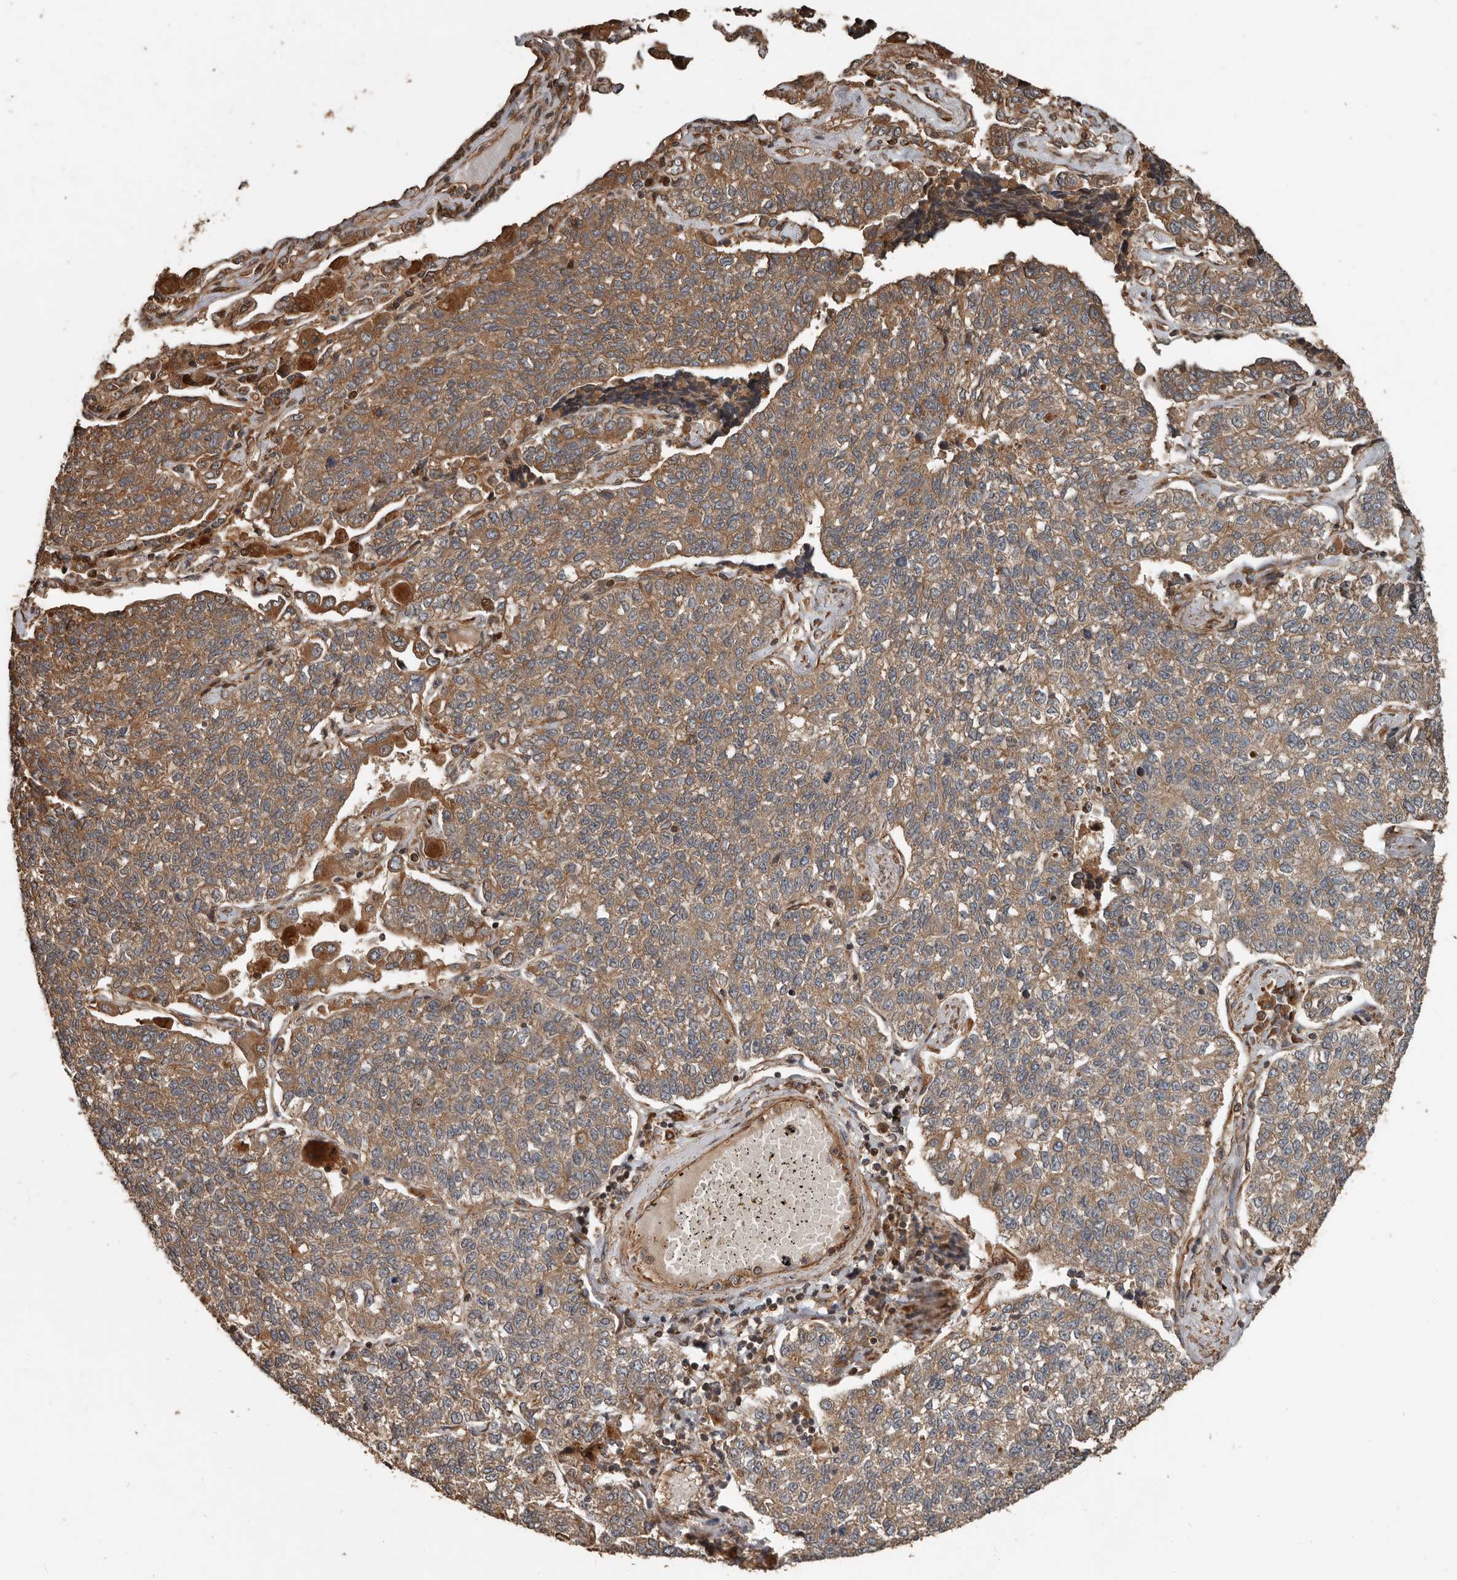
{"staining": {"intensity": "moderate", "quantity": ">75%", "location": "cytoplasmic/membranous"}, "tissue": "lung cancer", "cell_type": "Tumor cells", "image_type": "cancer", "snomed": [{"axis": "morphology", "description": "Adenocarcinoma, NOS"}, {"axis": "topography", "description": "Lung"}], "caption": "Immunohistochemistry (IHC) (DAB) staining of human adenocarcinoma (lung) exhibits moderate cytoplasmic/membranous protein positivity in about >75% of tumor cells.", "gene": "YOD1", "patient": {"sex": "male", "age": 49}}